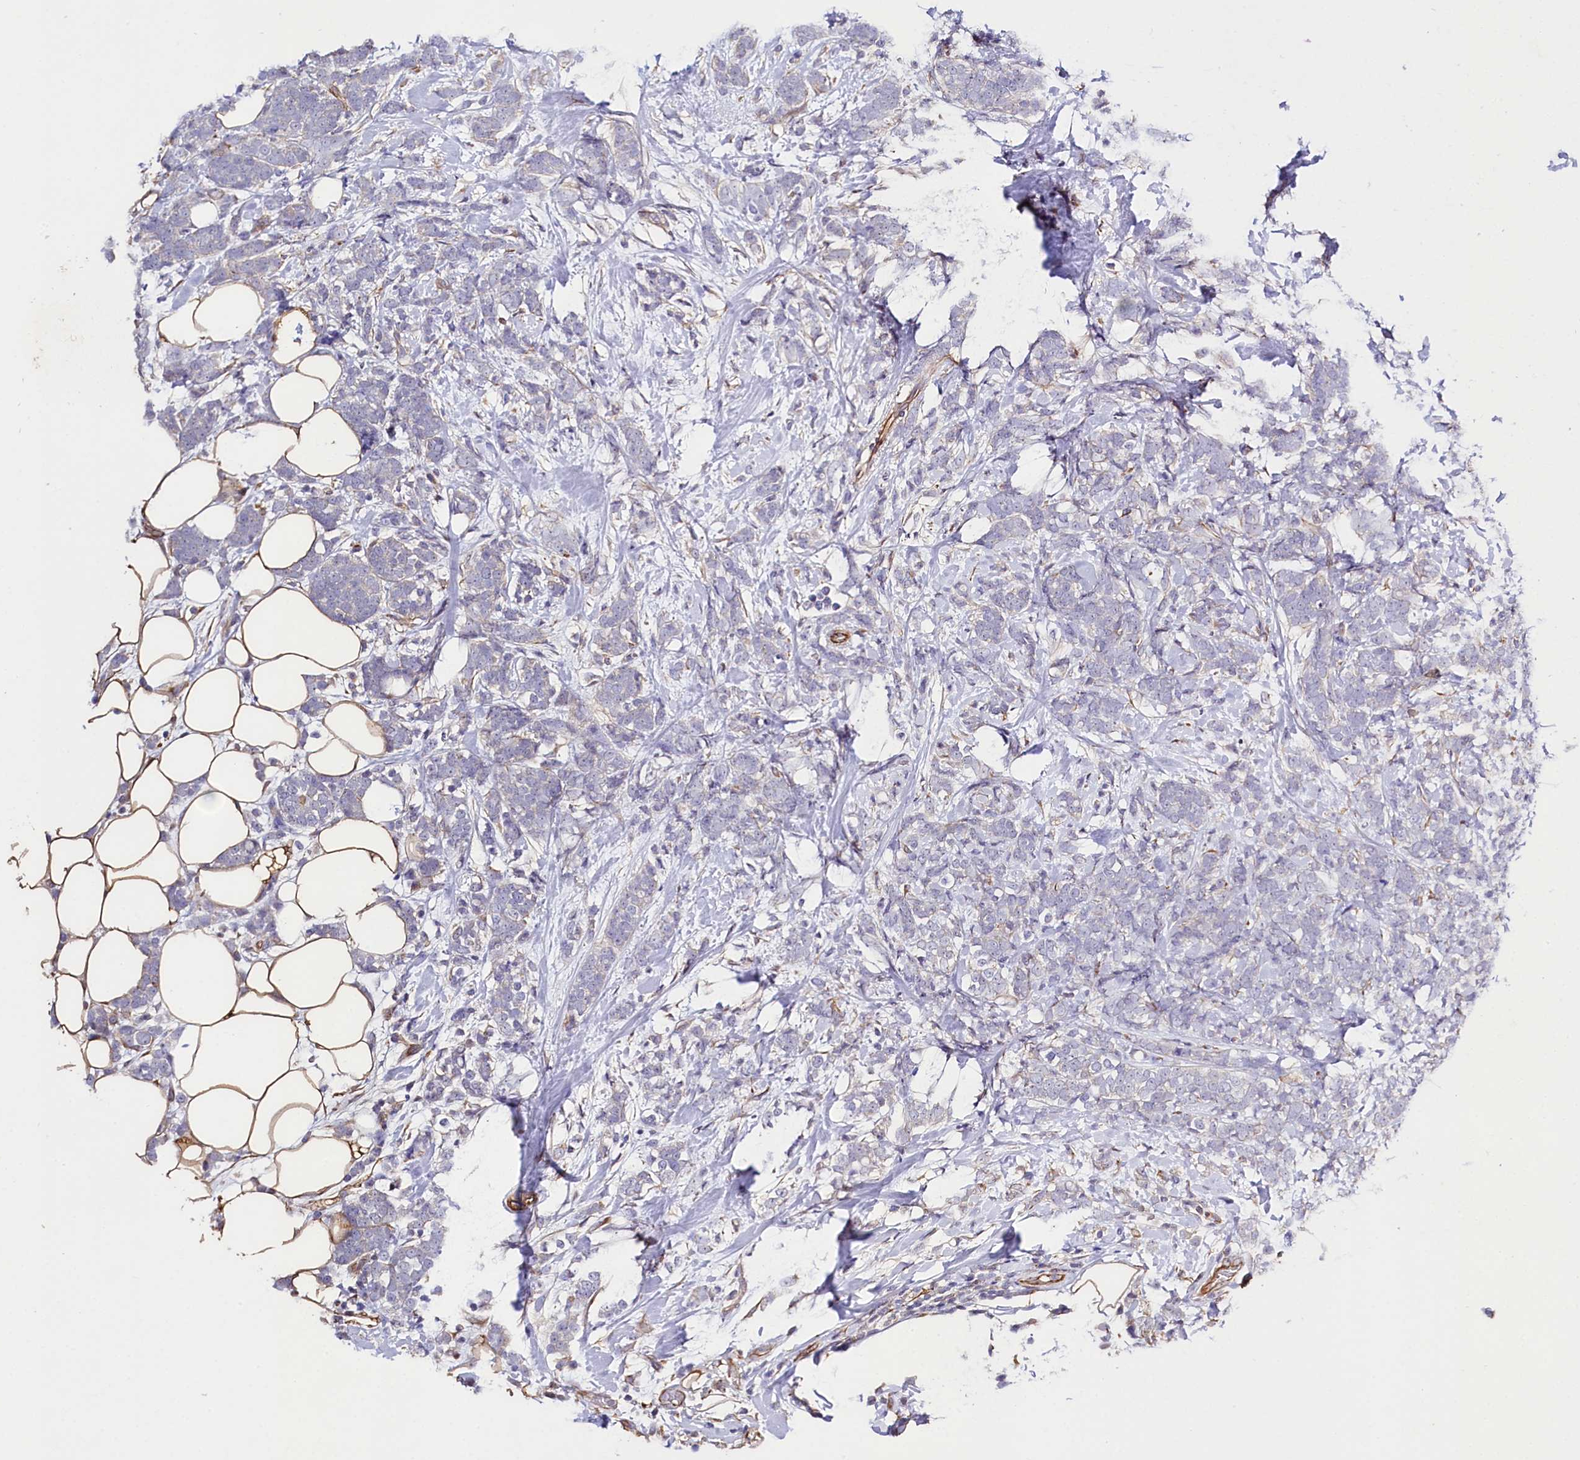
{"staining": {"intensity": "negative", "quantity": "none", "location": "none"}, "tissue": "breast cancer", "cell_type": "Tumor cells", "image_type": "cancer", "snomed": [{"axis": "morphology", "description": "Lobular carcinoma"}, {"axis": "topography", "description": "Breast"}], "caption": "There is no significant positivity in tumor cells of breast cancer. The staining was performed using DAB to visualize the protein expression in brown, while the nuclei were stained in blue with hematoxylin (Magnification: 20x).", "gene": "SLC7A1", "patient": {"sex": "female", "age": 58}}